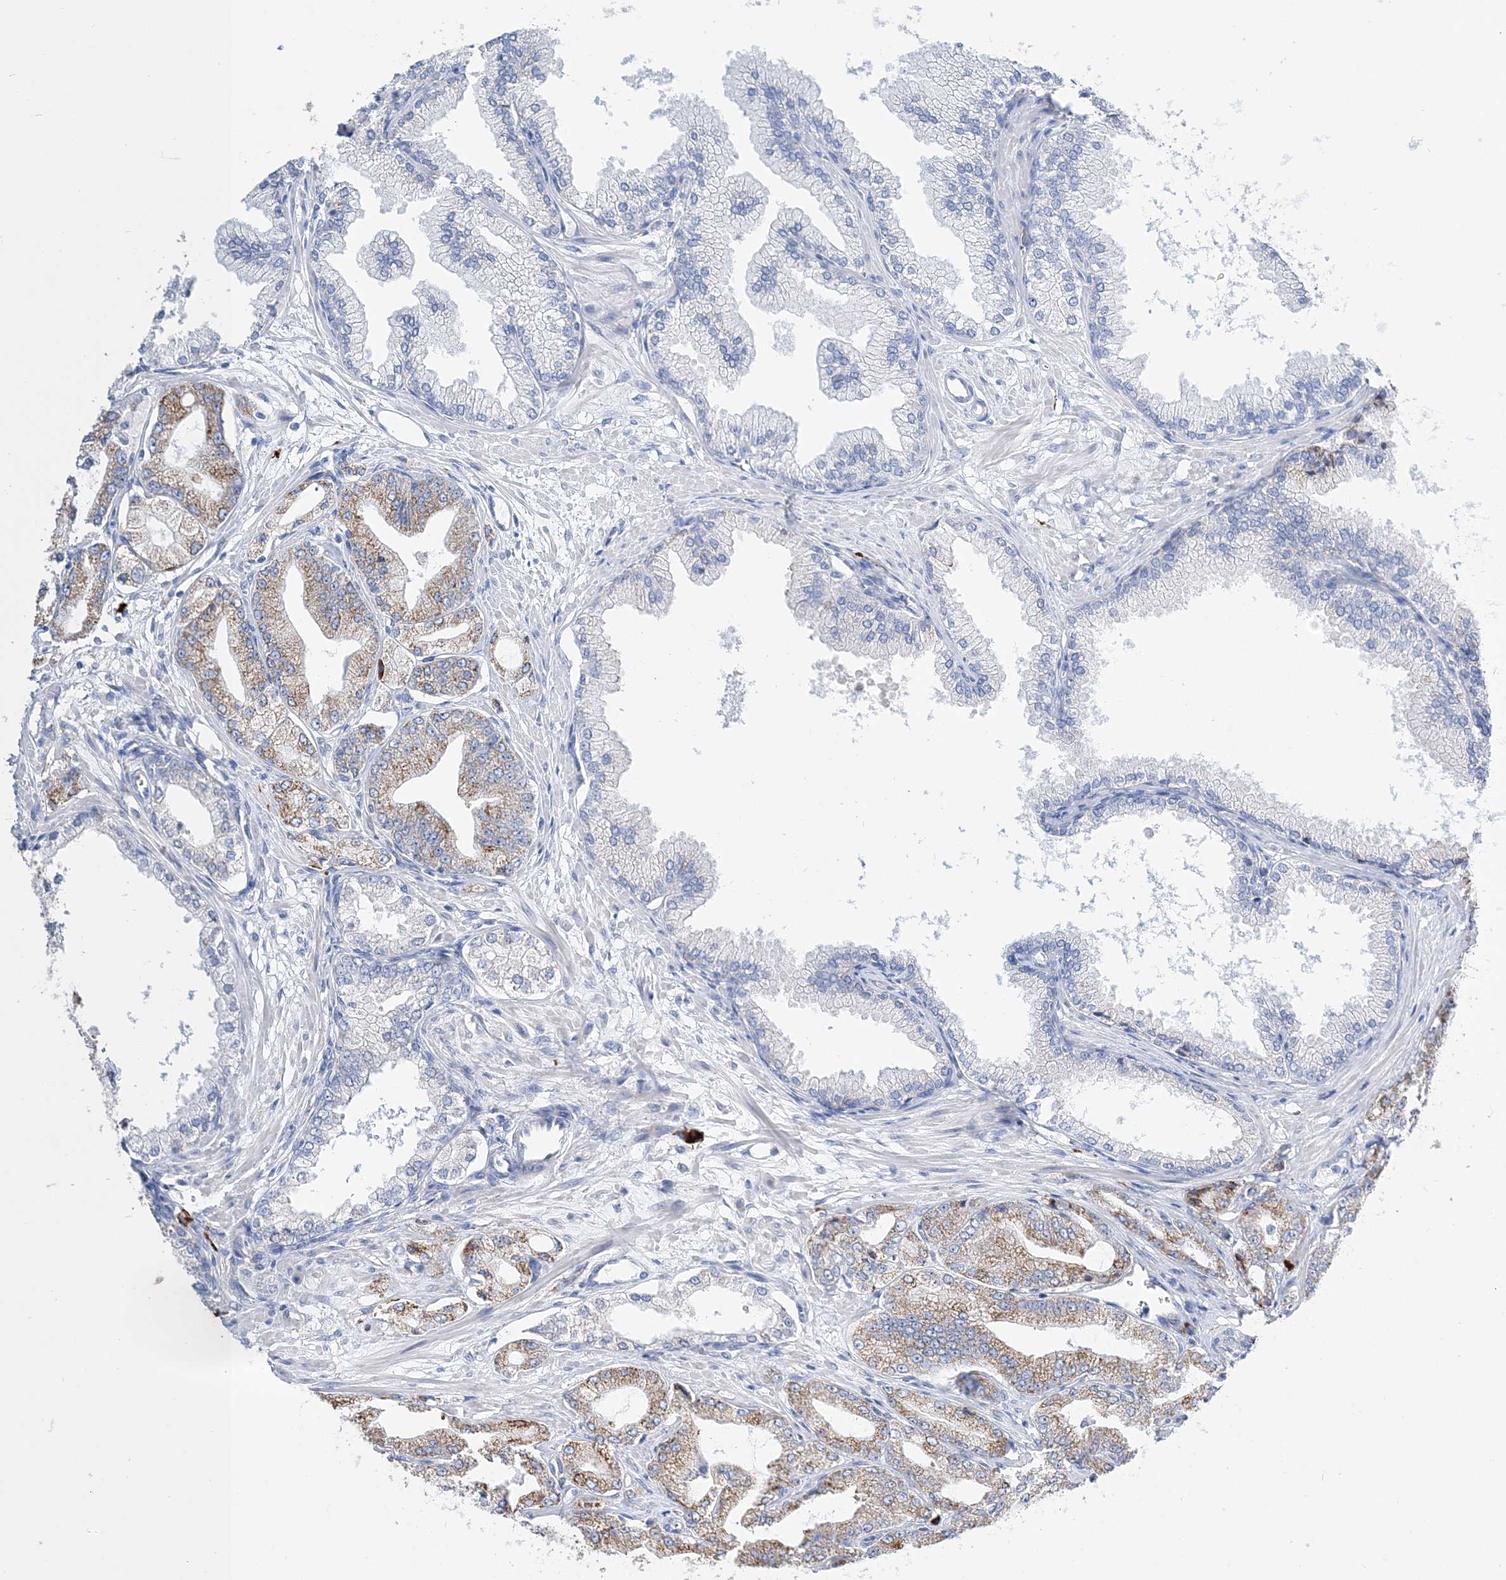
{"staining": {"intensity": "moderate", "quantity": "25%-75%", "location": "cytoplasmic/membranous"}, "tissue": "prostate cancer", "cell_type": "Tumor cells", "image_type": "cancer", "snomed": [{"axis": "morphology", "description": "Adenocarcinoma, Low grade"}, {"axis": "topography", "description": "Prostate"}], "caption": "A medium amount of moderate cytoplasmic/membranous staining is identified in about 25%-75% of tumor cells in prostate low-grade adenocarcinoma tissue. Immunohistochemistry stains the protein in brown and the nuclei are stained blue.", "gene": "TSPYL6", "patient": {"sex": "male", "age": 63}}